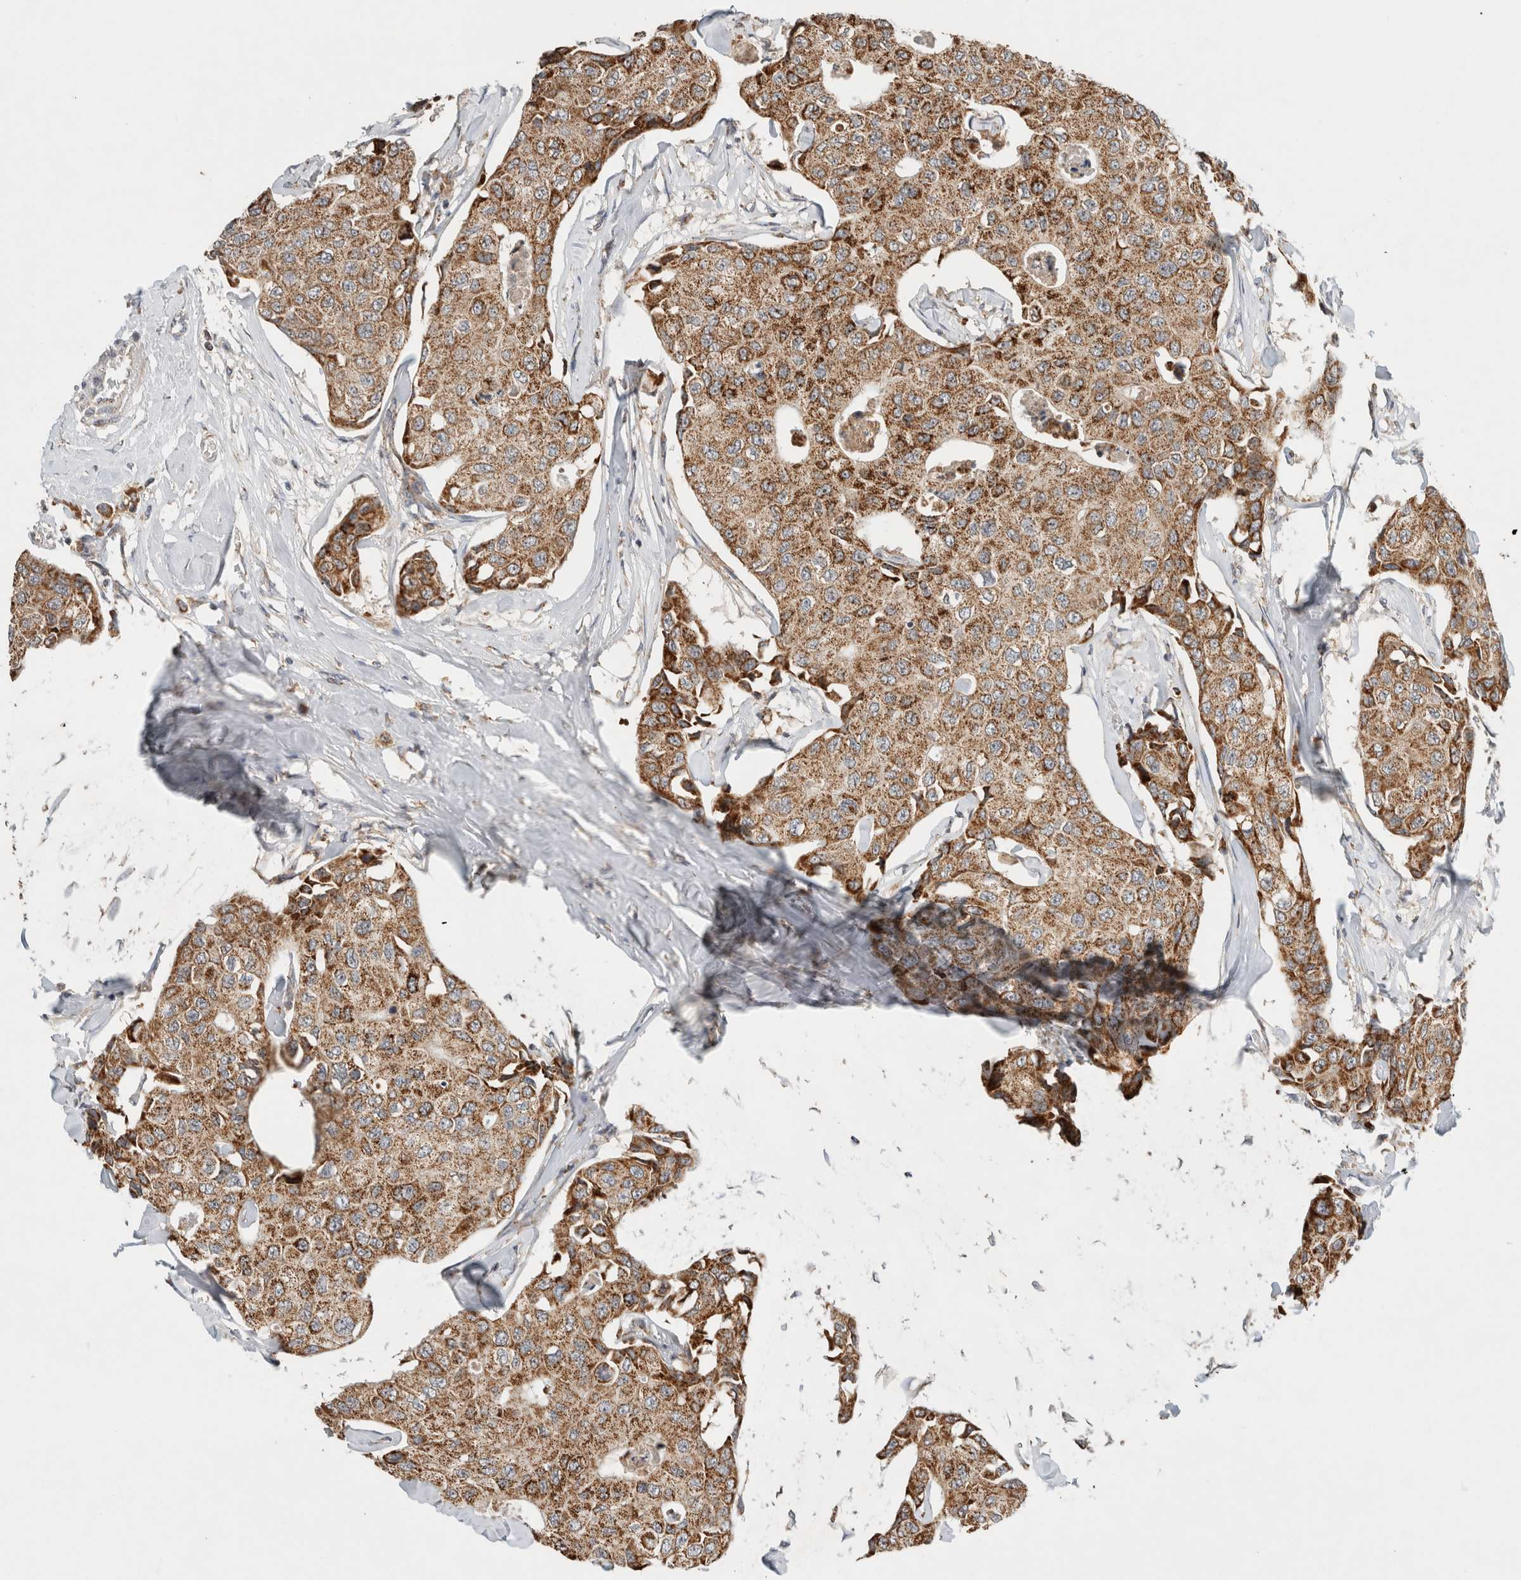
{"staining": {"intensity": "moderate", "quantity": ">75%", "location": "cytoplasmic/membranous"}, "tissue": "breast cancer", "cell_type": "Tumor cells", "image_type": "cancer", "snomed": [{"axis": "morphology", "description": "Duct carcinoma"}, {"axis": "topography", "description": "Breast"}], "caption": "A histopathology image showing moderate cytoplasmic/membranous positivity in about >75% of tumor cells in breast cancer, as visualized by brown immunohistochemical staining.", "gene": "AMPD1", "patient": {"sex": "female", "age": 80}}